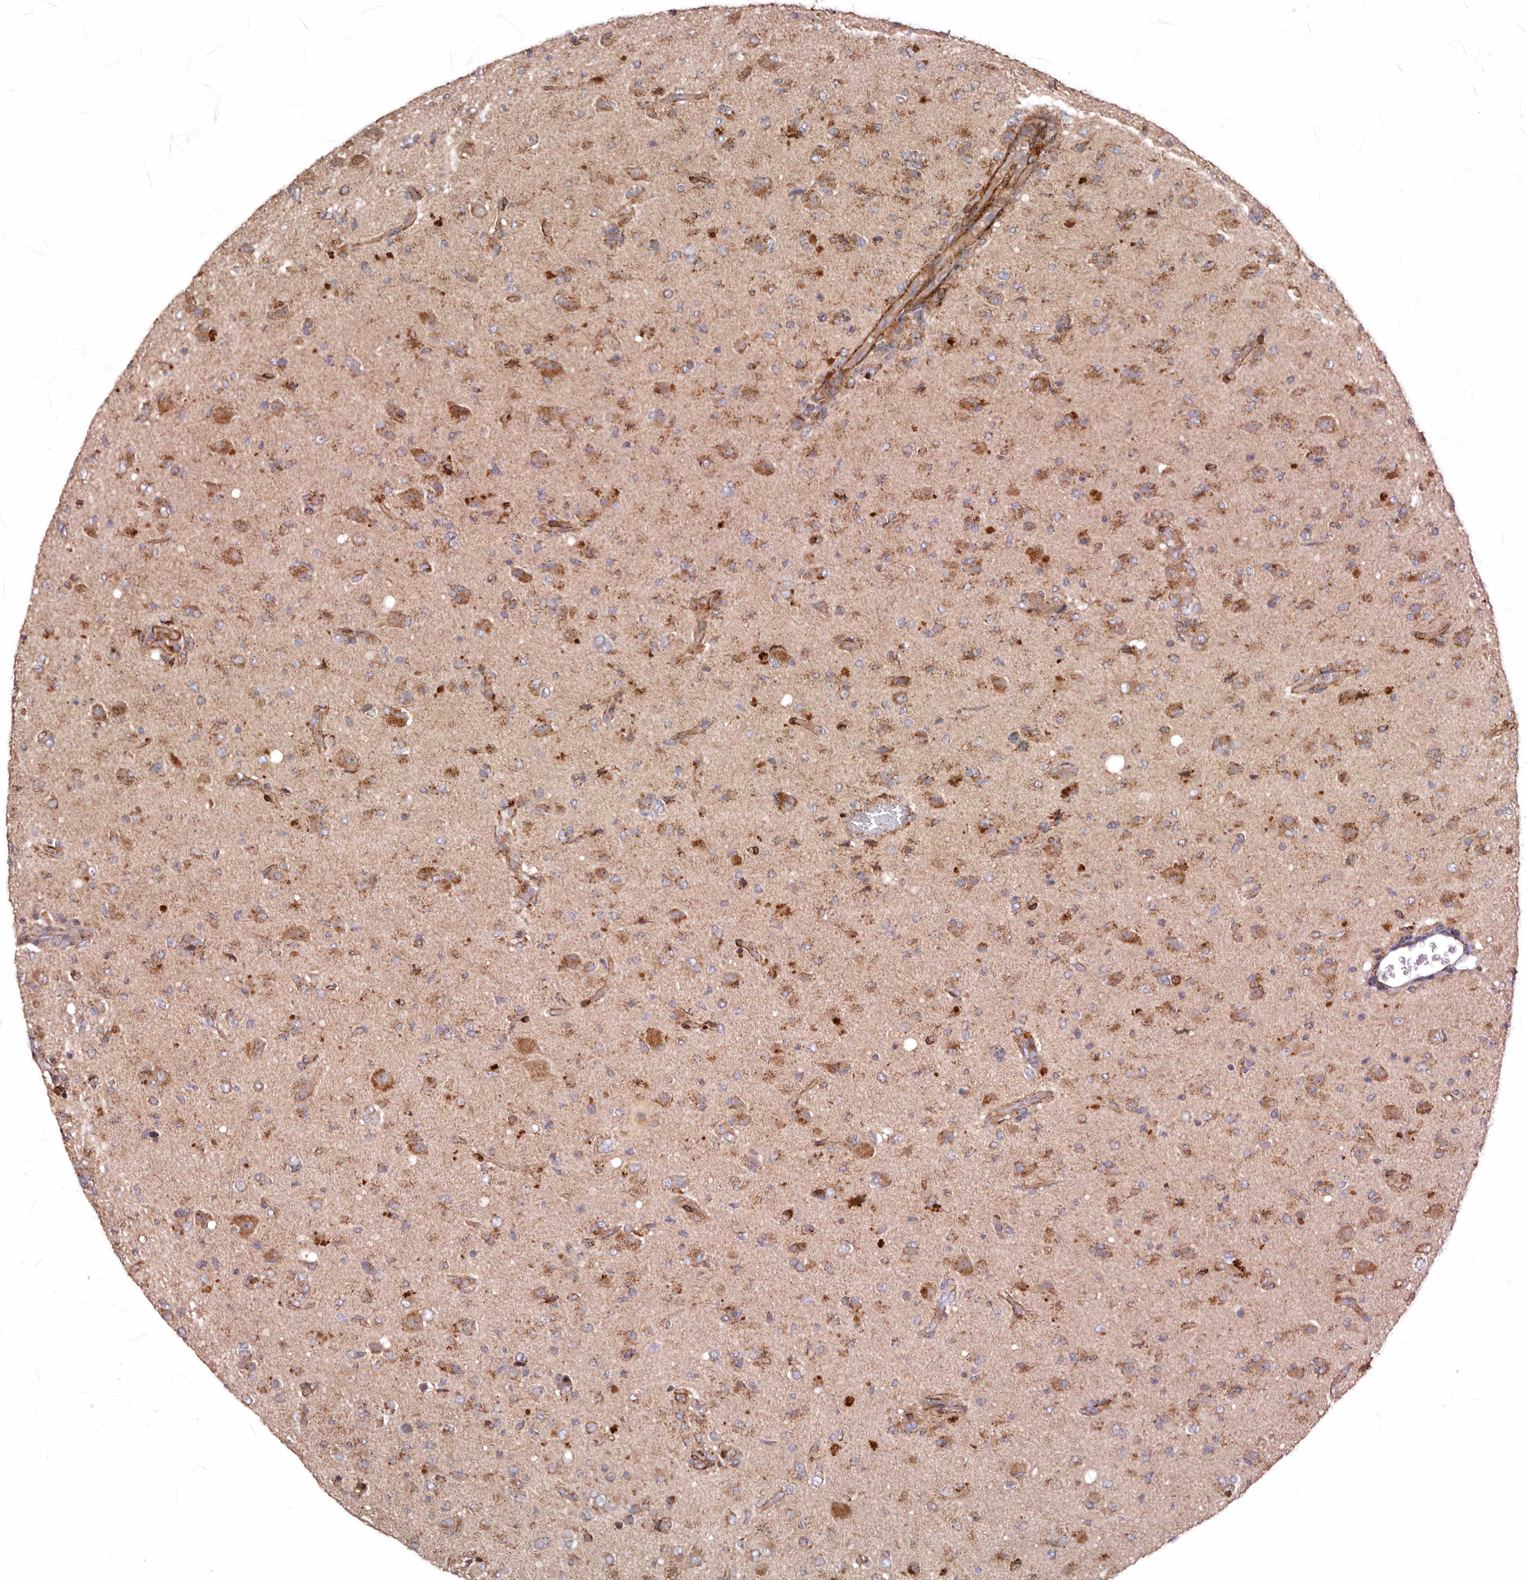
{"staining": {"intensity": "moderate", "quantity": ">75%", "location": "cytoplasmic/membranous"}, "tissue": "glioma", "cell_type": "Tumor cells", "image_type": "cancer", "snomed": [{"axis": "morphology", "description": "Glioma, malignant, High grade"}, {"axis": "topography", "description": "Brain"}], "caption": "The immunohistochemical stain shows moderate cytoplasmic/membranous staining in tumor cells of glioma tissue. (IHC, brightfield microscopy, high magnification).", "gene": "PROKR1", "patient": {"sex": "female", "age": 57}}